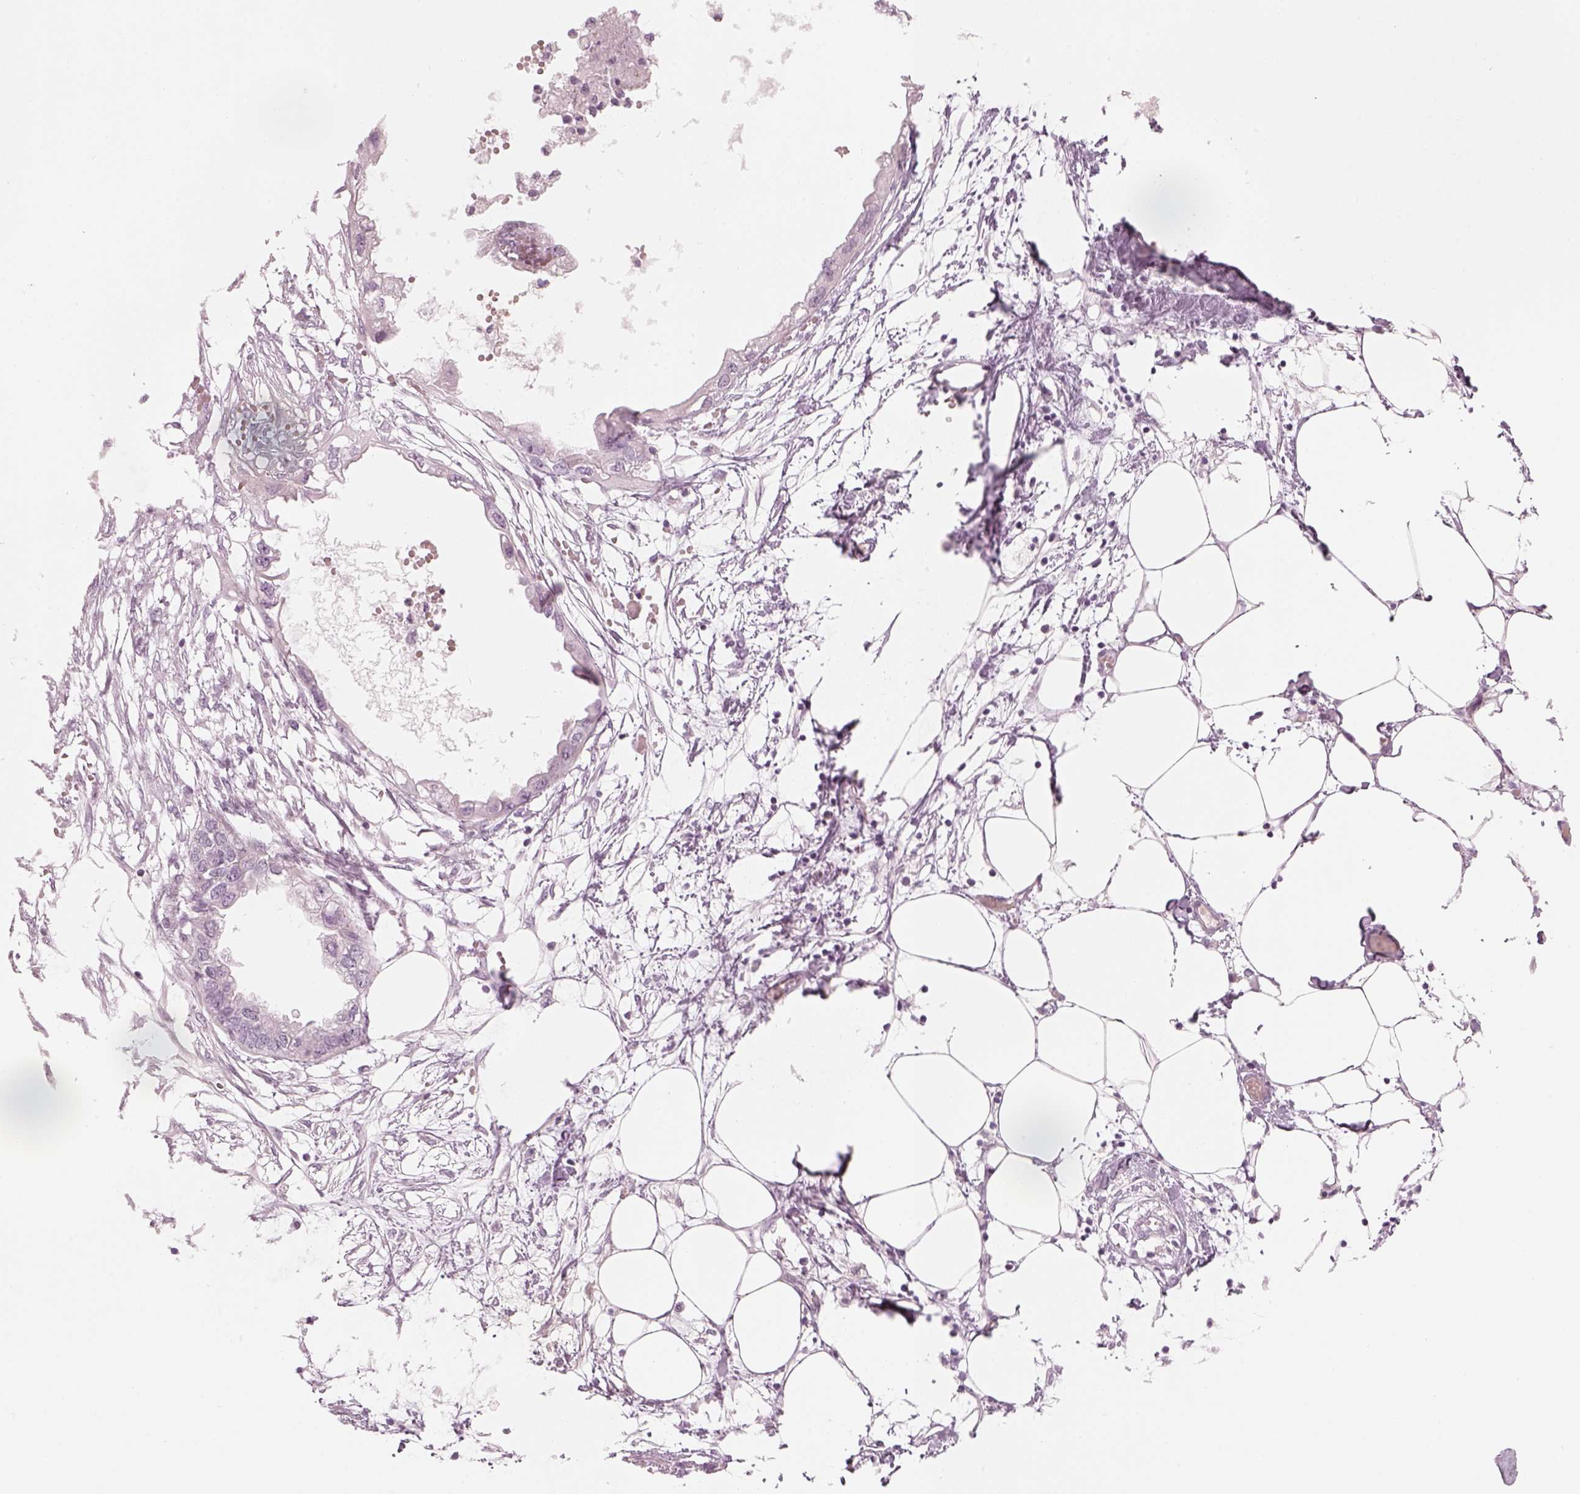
{"staining": {"intensity": "negative", "quantity": "none", "location": "none"}, "tissue": "endometrial cancer", "cell_type": "Tumor cells", "image_type": "cancer", "snomed": [{"axis": "morphology", "description": "Adenocarcinoma, NOS"}, {"axis": "morphology", "description": "Adenocarcinoma, metastatic, NOS"}, {"axis": "topography", "description": "Adipose tissue"}, {"axis": "topography", "description": "Endometrium"}], "caption": "Adenocarcinoma (endometrial) was stained to show a protein in brown. There is no significant staining in tumor cells. (Stains: DAB immunohistochemistry (IHC) with hematoxylin counter stain, Microscopy: brightfield microscopy at high magnification).", "gene": "GAS2L2", "patient": {"sex": "female", "age": 67}}